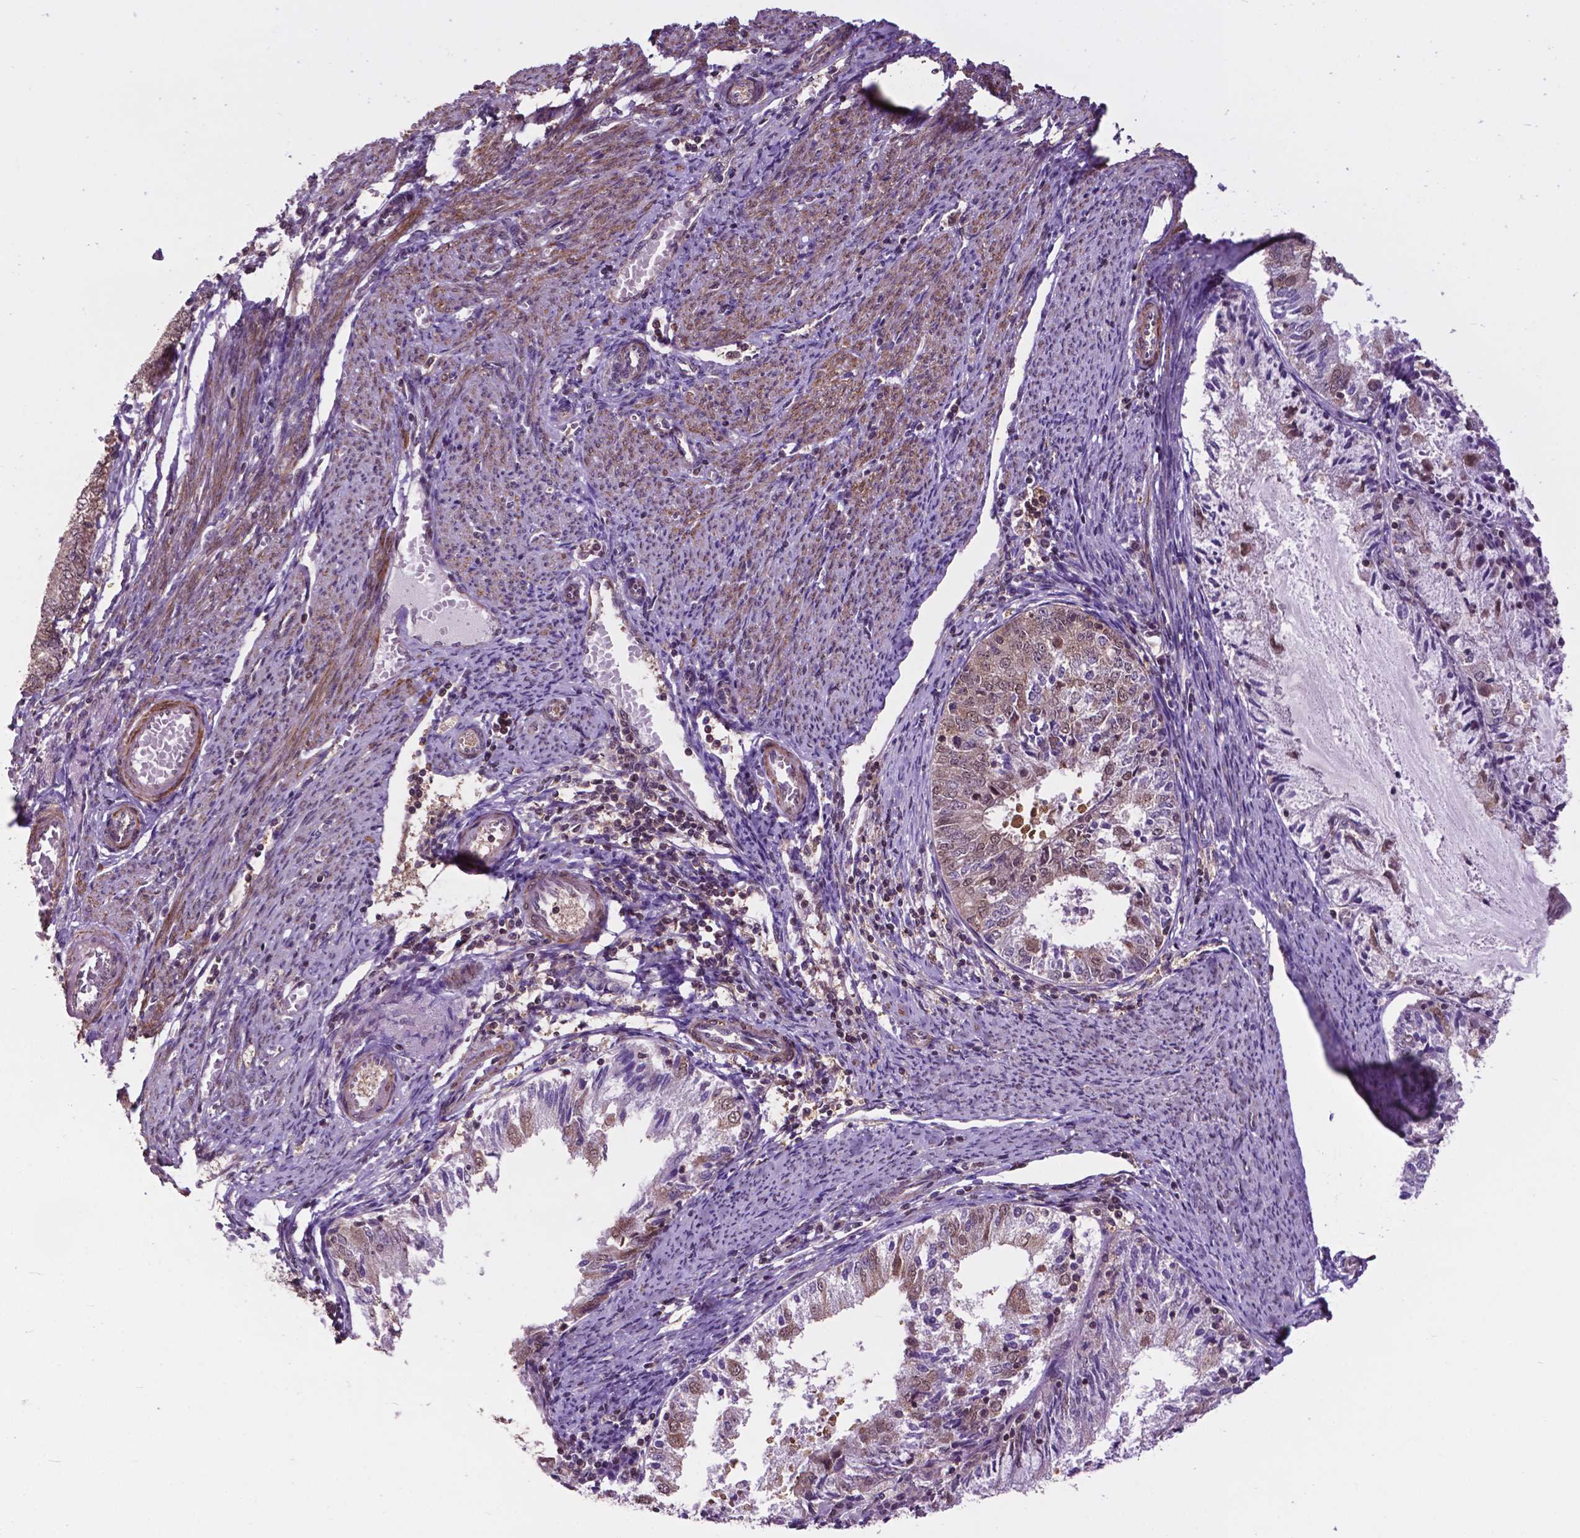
{"staining": {"intensity": "moderate", "quantity": ">75%", "location": "cytoplasmic/membranous,nuclear"}, "tissue": "endometrial cancer", "cell_type": "Tumor cells", "image_type": "cancer", "snomed": [{"axis": "morphology", "description": "Adenocarcinoma, NOS"}, {"axis": "topography", "description": "Endometrium"}], "caption": "Immunohistochemistry histopathology image of neoplastic tissue: human endometrial cancer stained using IHC reveals medium levels of moderate protein expression localized specifically in the cytoplasmic/membranous and nuclear of tumor cells, appearing as a cytoplasmic/membranous and nuclear brown color.", "gene": "OTUB1", "patient": {"sex": "female", "age": 57}}